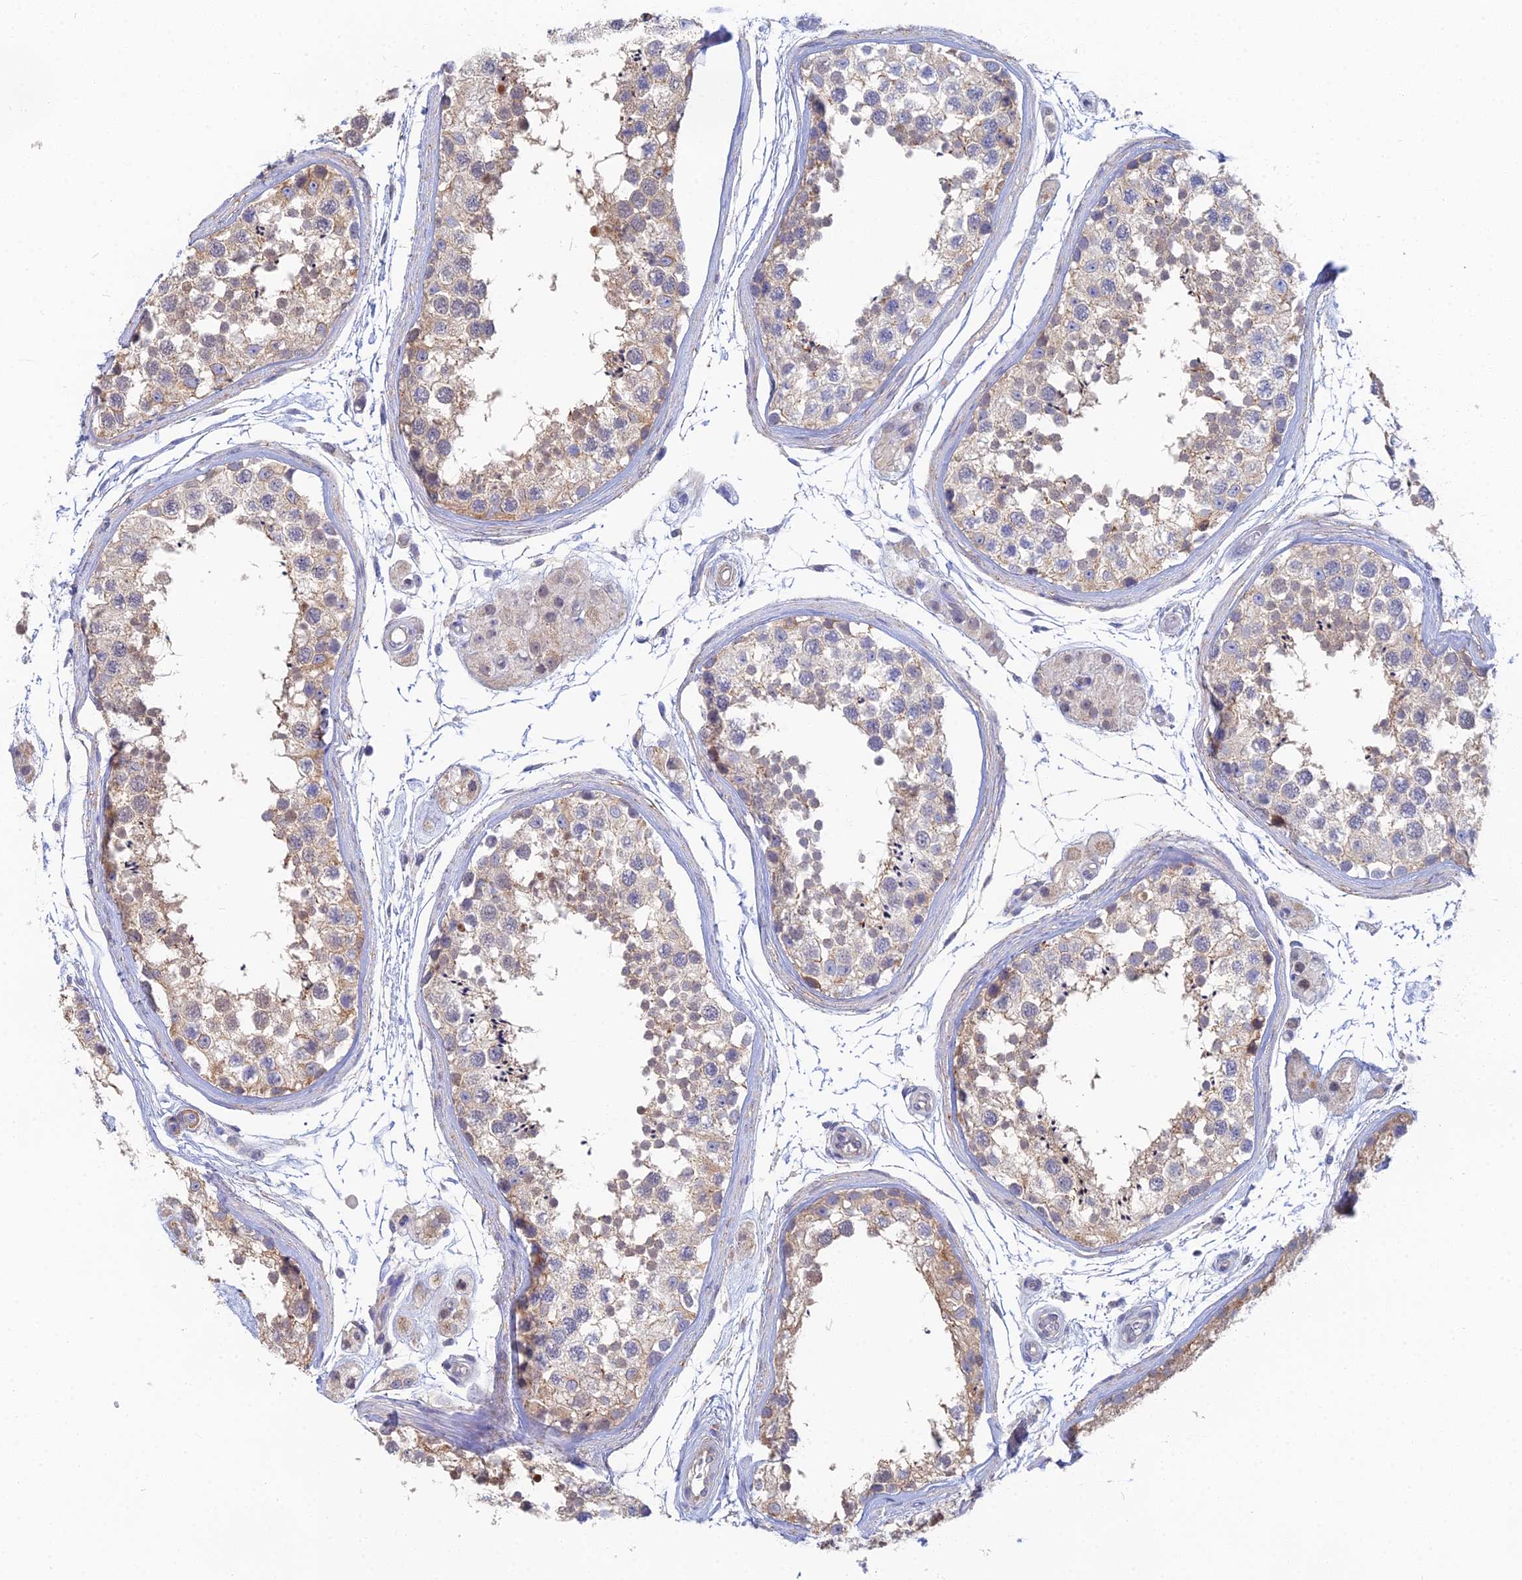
{"staining": {"intensity": "moderate", "quantity": "<25%", "location": "cytoplasmic/membranous,nuclear"}, "tissue": "testis", "cell_type": "Cells in seminiferous ducts", "image_type": "normal", "snomed": [{"axis": "morphology", "description": "Normal tissue, NOS"}, {"axis": "topography", "description": "Testis"}], "caption": "IHC of unremarkable human testis demonstrates low levels of moderate cytoplasmic/membranous,nuclear positivity in approximately <25% of cells in seminiferous ducts. (Stains: DAB in brown, nuclei in blue, Microscopy: brightfield microscopy at high magnification).", "gene": "DNAH14", "patient": {"sex": "male", "age": 56}}